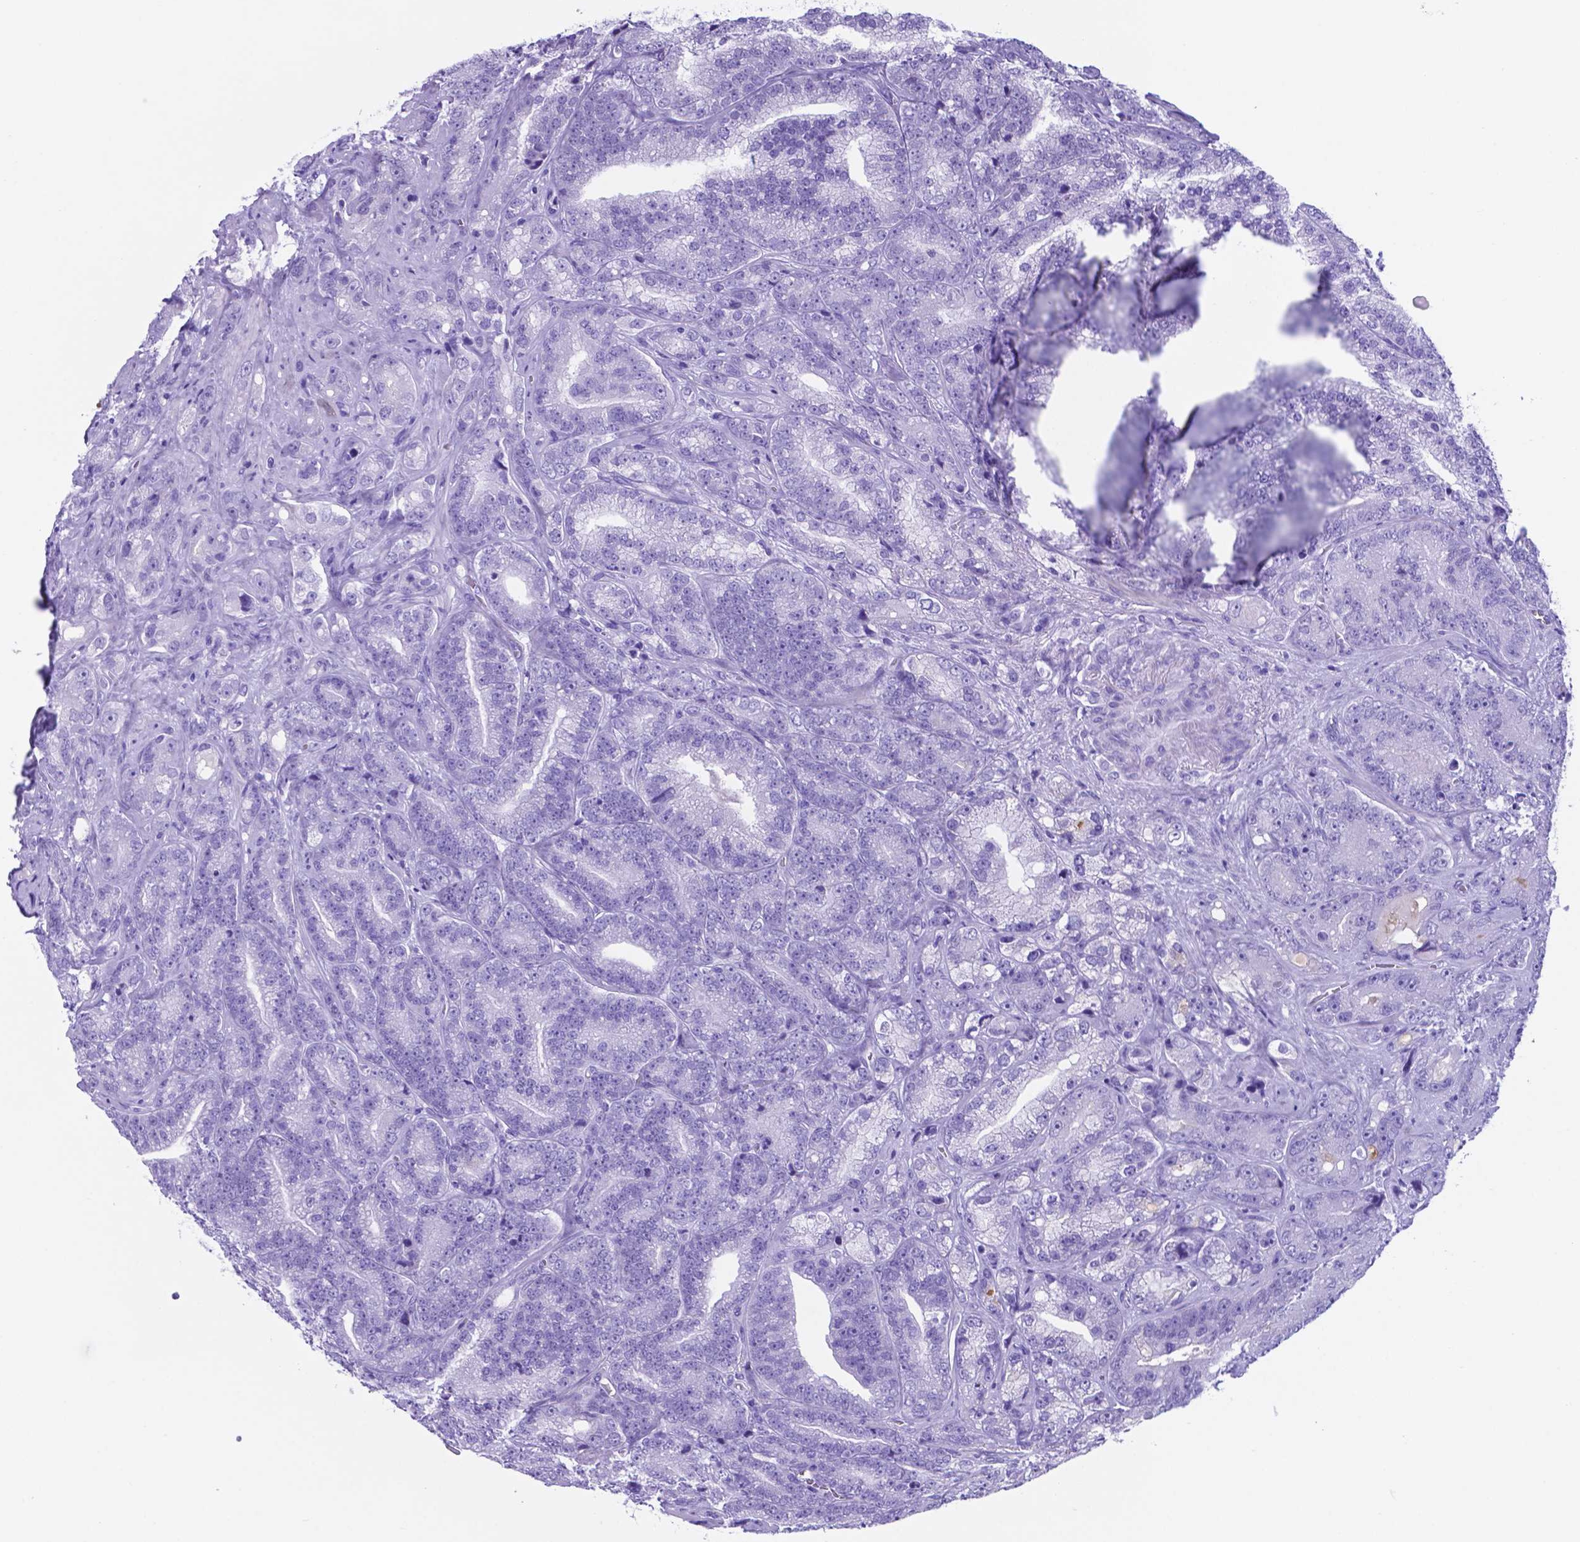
{"staining": {"intensity": "negative", "quantity": "none", "location": "none"}, "tissue": "prostate cancer", "cell_type": "Tumor cells", "image_type": "cancer", "snomed": [{"axis": "morphology", "description": "Adenocarcinoma, NOS"}, {"axis": "topography", "description": "Prostate"}], "caption": "Tumor cells show no significant expression in adenocarcinoma (prostate).", "gene": "DNAAF8", "patient": {"sex": "male", "age": 63}}